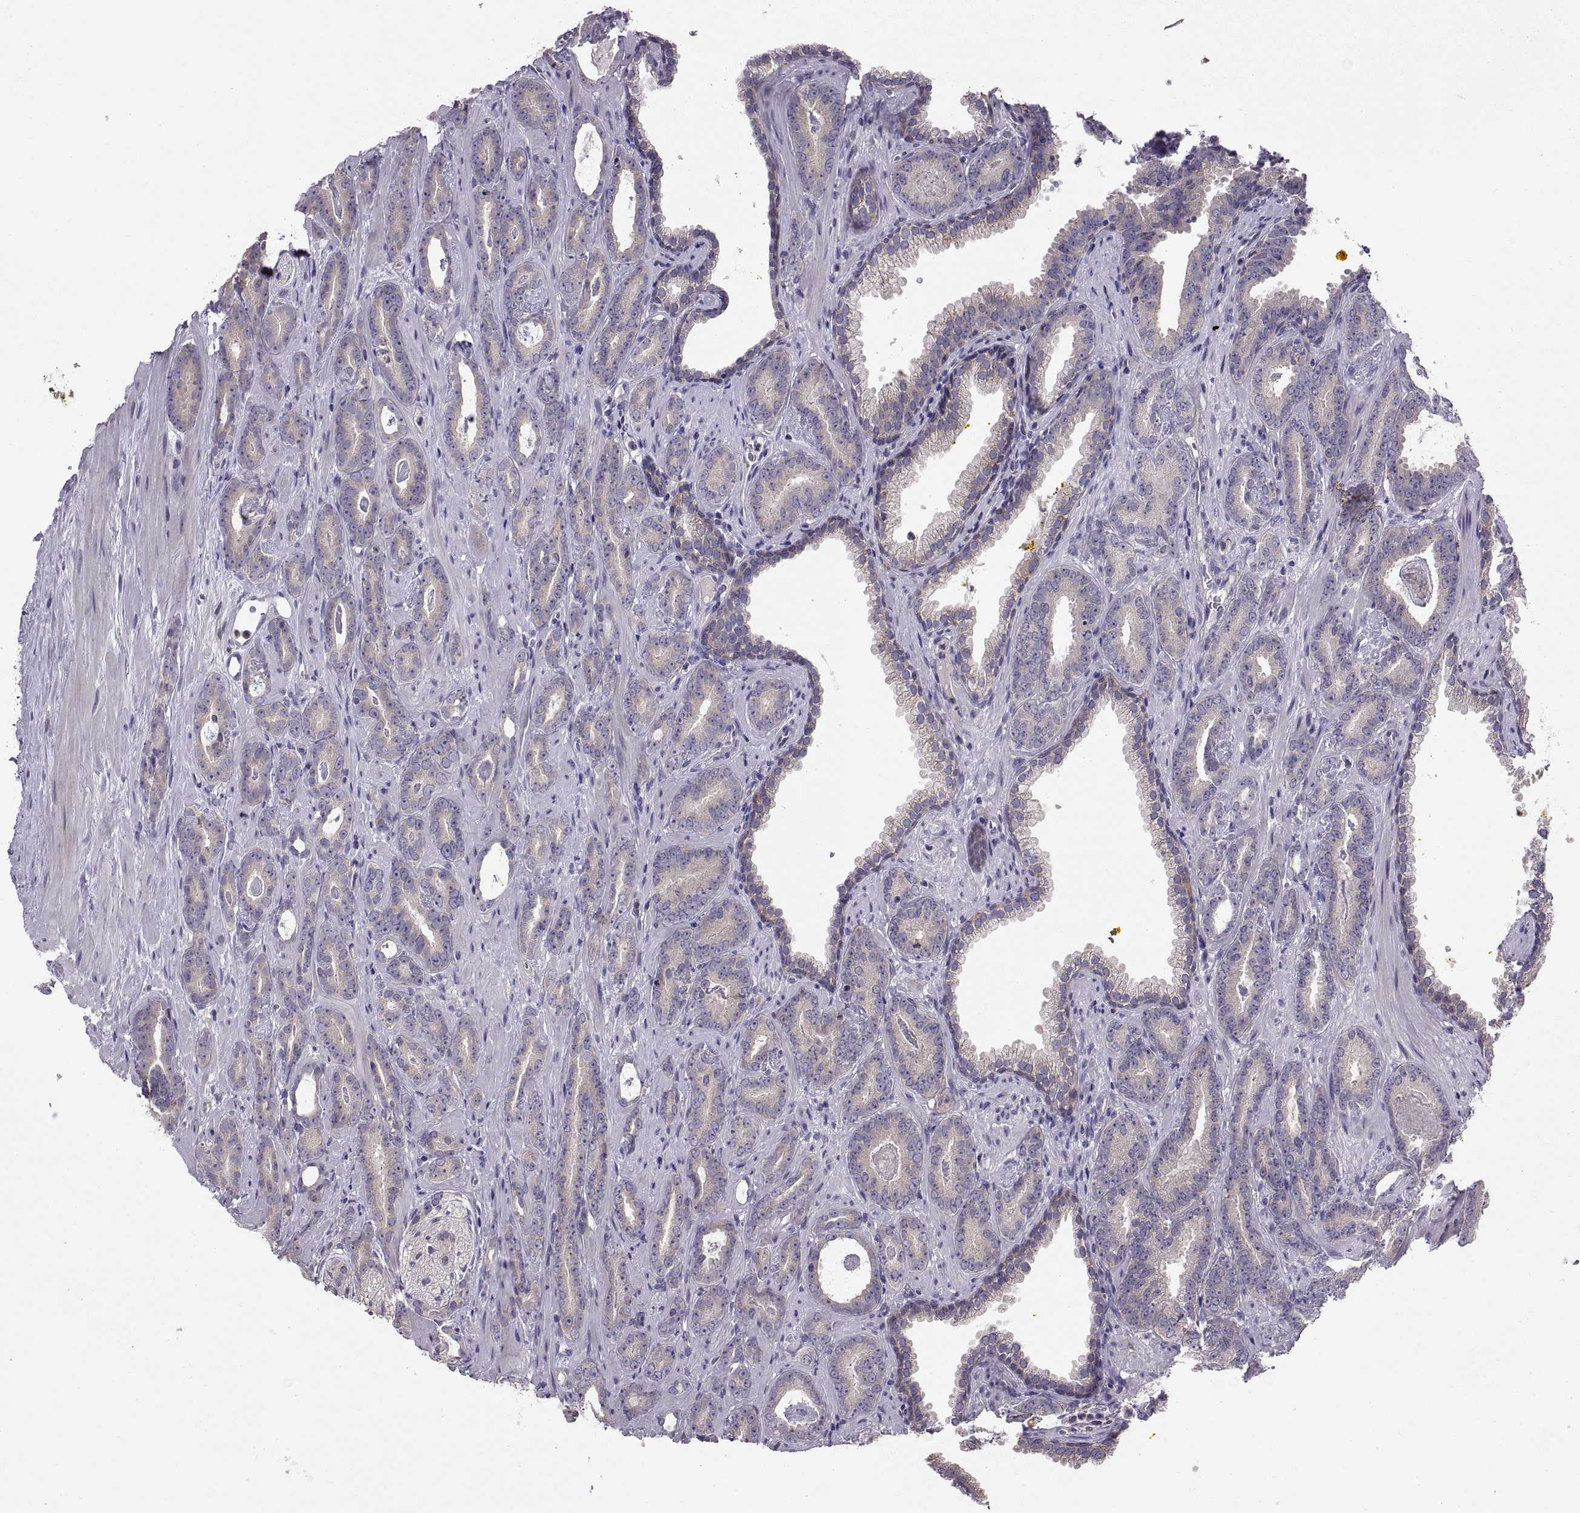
{"staining": {"intensity": "negative", "quantity": "none", "location": "none"}, "tissue": "prostate cancer", "cell_type": "Tumor cells", "image_type": "cancer", "snomed": [{"axis": "morphology", "description": "Adenocarcinoma, Medium grade"}, {"axis": "topography", "description": "Prostate and seminal vesicle, NOS"}, {"axis": "topography", "description": "Prostate"}], "caption": "The photomicrograph displays no significant staining in tumor cells of adenocarcinoma (medium-grade) (prostate).", "gene": "ARSL", "patient": {"sex": "male", "age": 54}}